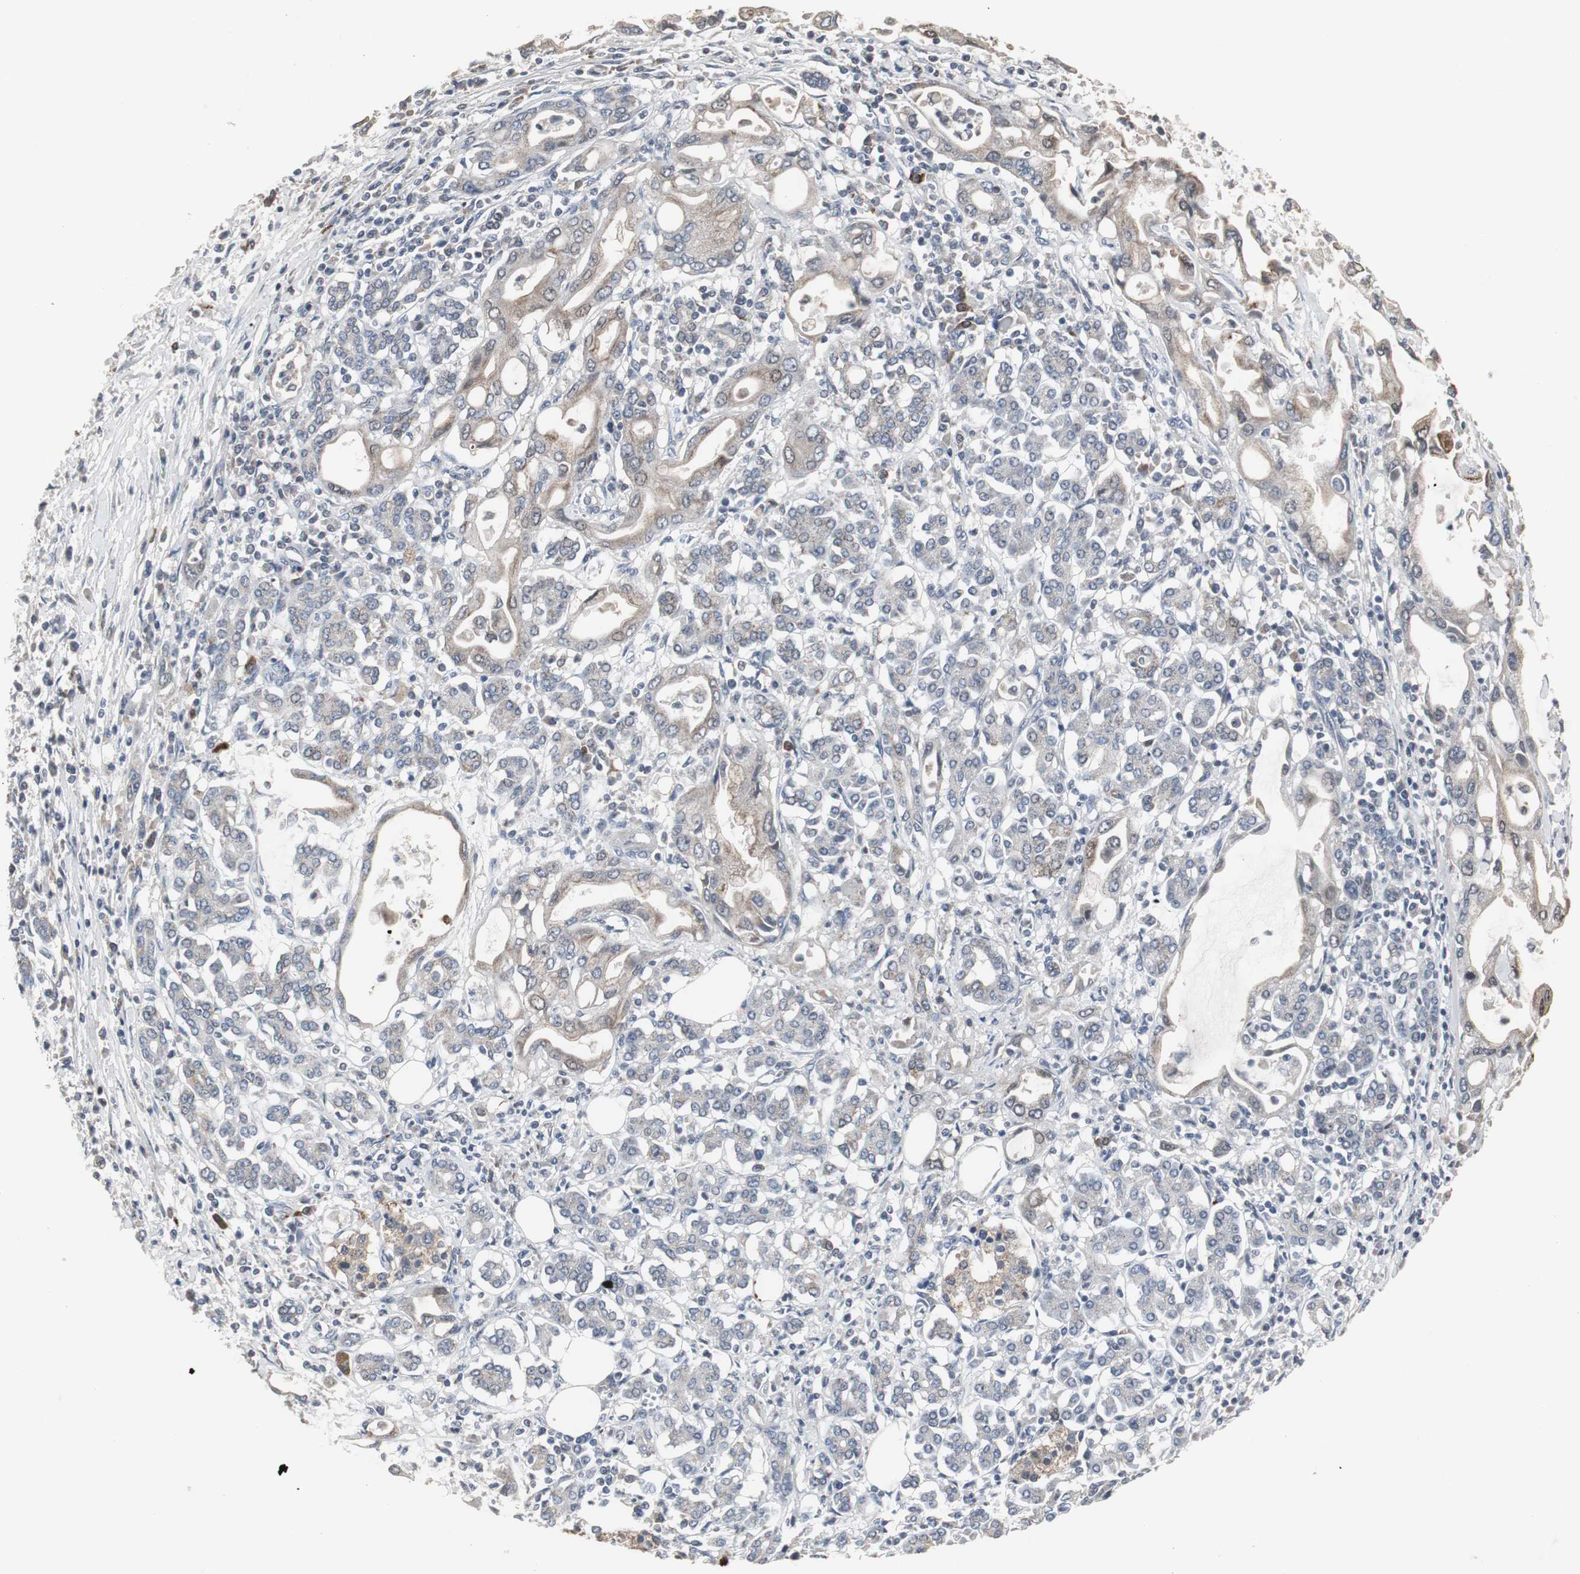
{"staining": {"intensity": "weak", "quantity": ">75%", "location": "cytoplasmic/membranous"}, "tissue": "pancreatic cancer", "cell_type": "Tumor cells", "image_type": "cancer", "snomed": [{"axis": "morphology", "description": "Adenocarcinoma, NOS"}, {"axis": "topography", "description": "Pancreas"}], "caption": "Immunohistochemistry (IHC) histopathology image of human pancreatic adenocarcinoma stained for a protein (brown), which shows low levels of weak cytoplasmic/membranous positivity in approximately >75% of tumor cells.", "gene": "ACAA1", "patient": {"sex": "female", "age": 57}}